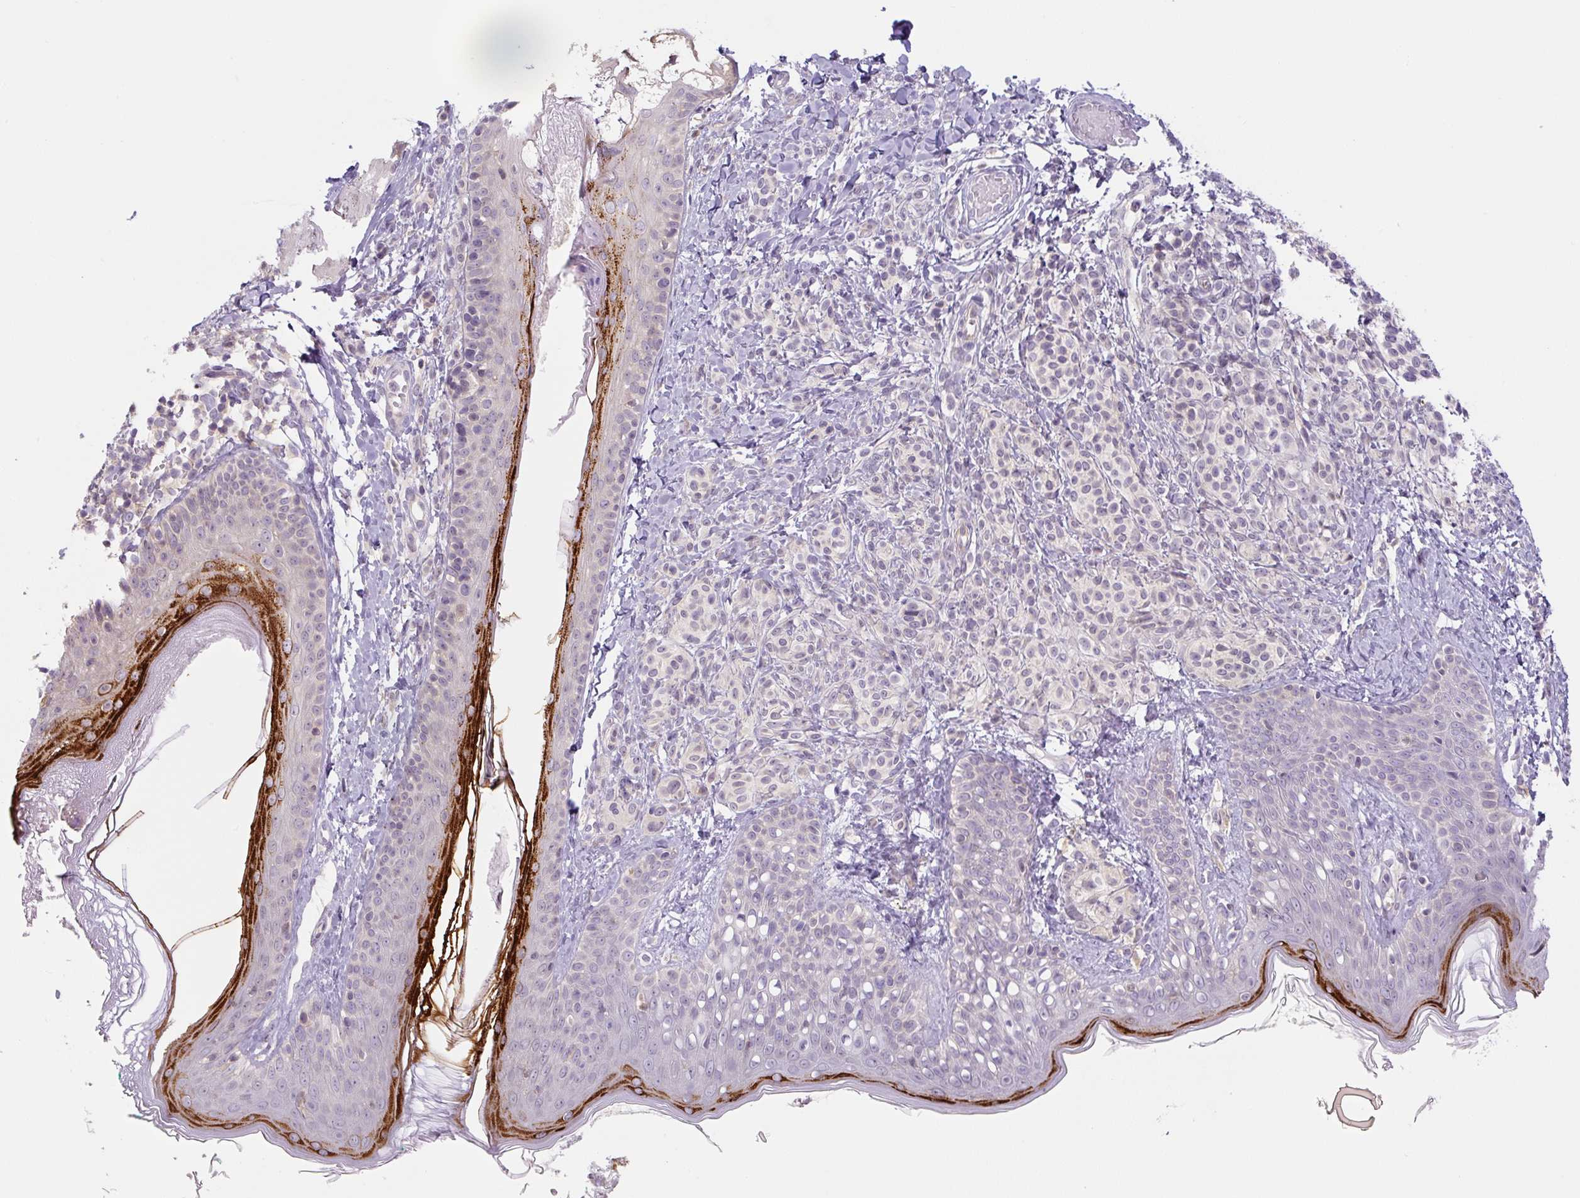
{"staining": {"intensity": "negative", "quantity": "none", "location": "none"}, "tissue": "skin", "cell_type": "Fibroblasts", "image_type": "normal", "snomed": [{"axis": "morphology", "description": "Normal tissue, NOS"}, {"axis": "topography", "description": "Skin"}], "caption": "DAB immunohistochemical staining of benign skin displays no significant positivity in fibroblasts. The staining was performed using DAB to visualize the protein expression in brown, while the nuclei were stained in blue with hematoxylin (Magnification: 20x).", "gene": "SPSB2", "patient": {"sex": "male", "age": 16}}